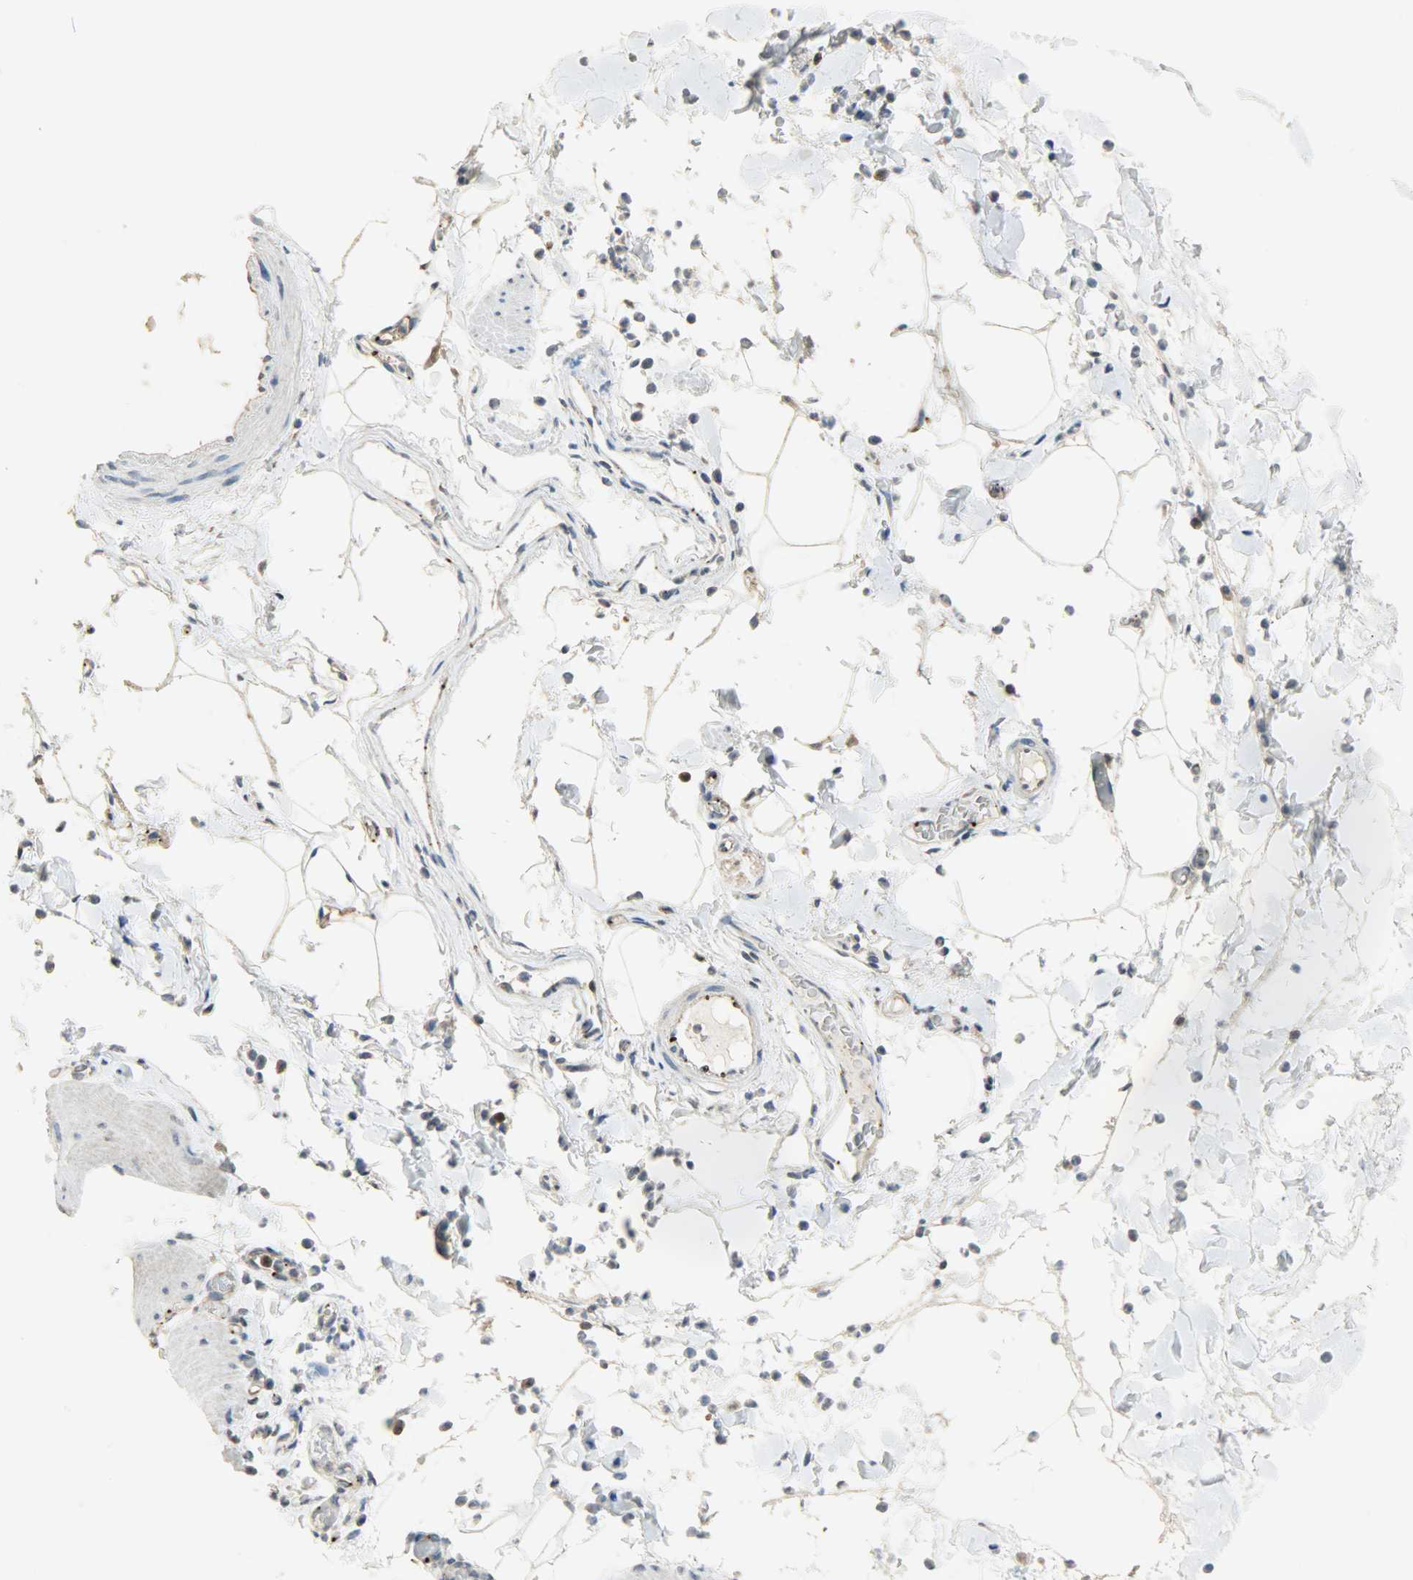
{"staining": {"intensity": "negative", "quantity": "none", "location": "none"}, "tissue": "smooth muscle", "cell_type": "Smooth muscle cells", "image_type": "normal", "snomed": [{"axis": "morphology", "description": "Normal tissue, NOS"}, {"axis": "topography", "description": "Smooth muscle"}, {"axis": "topography", "description": "Colon"}], "caption": "Histopathology image shows no significant protein staining in smooth muscle cells of benign smooth muscle.", "gene": "GIT2", "patient": {"sex": "male", "age": 67}}